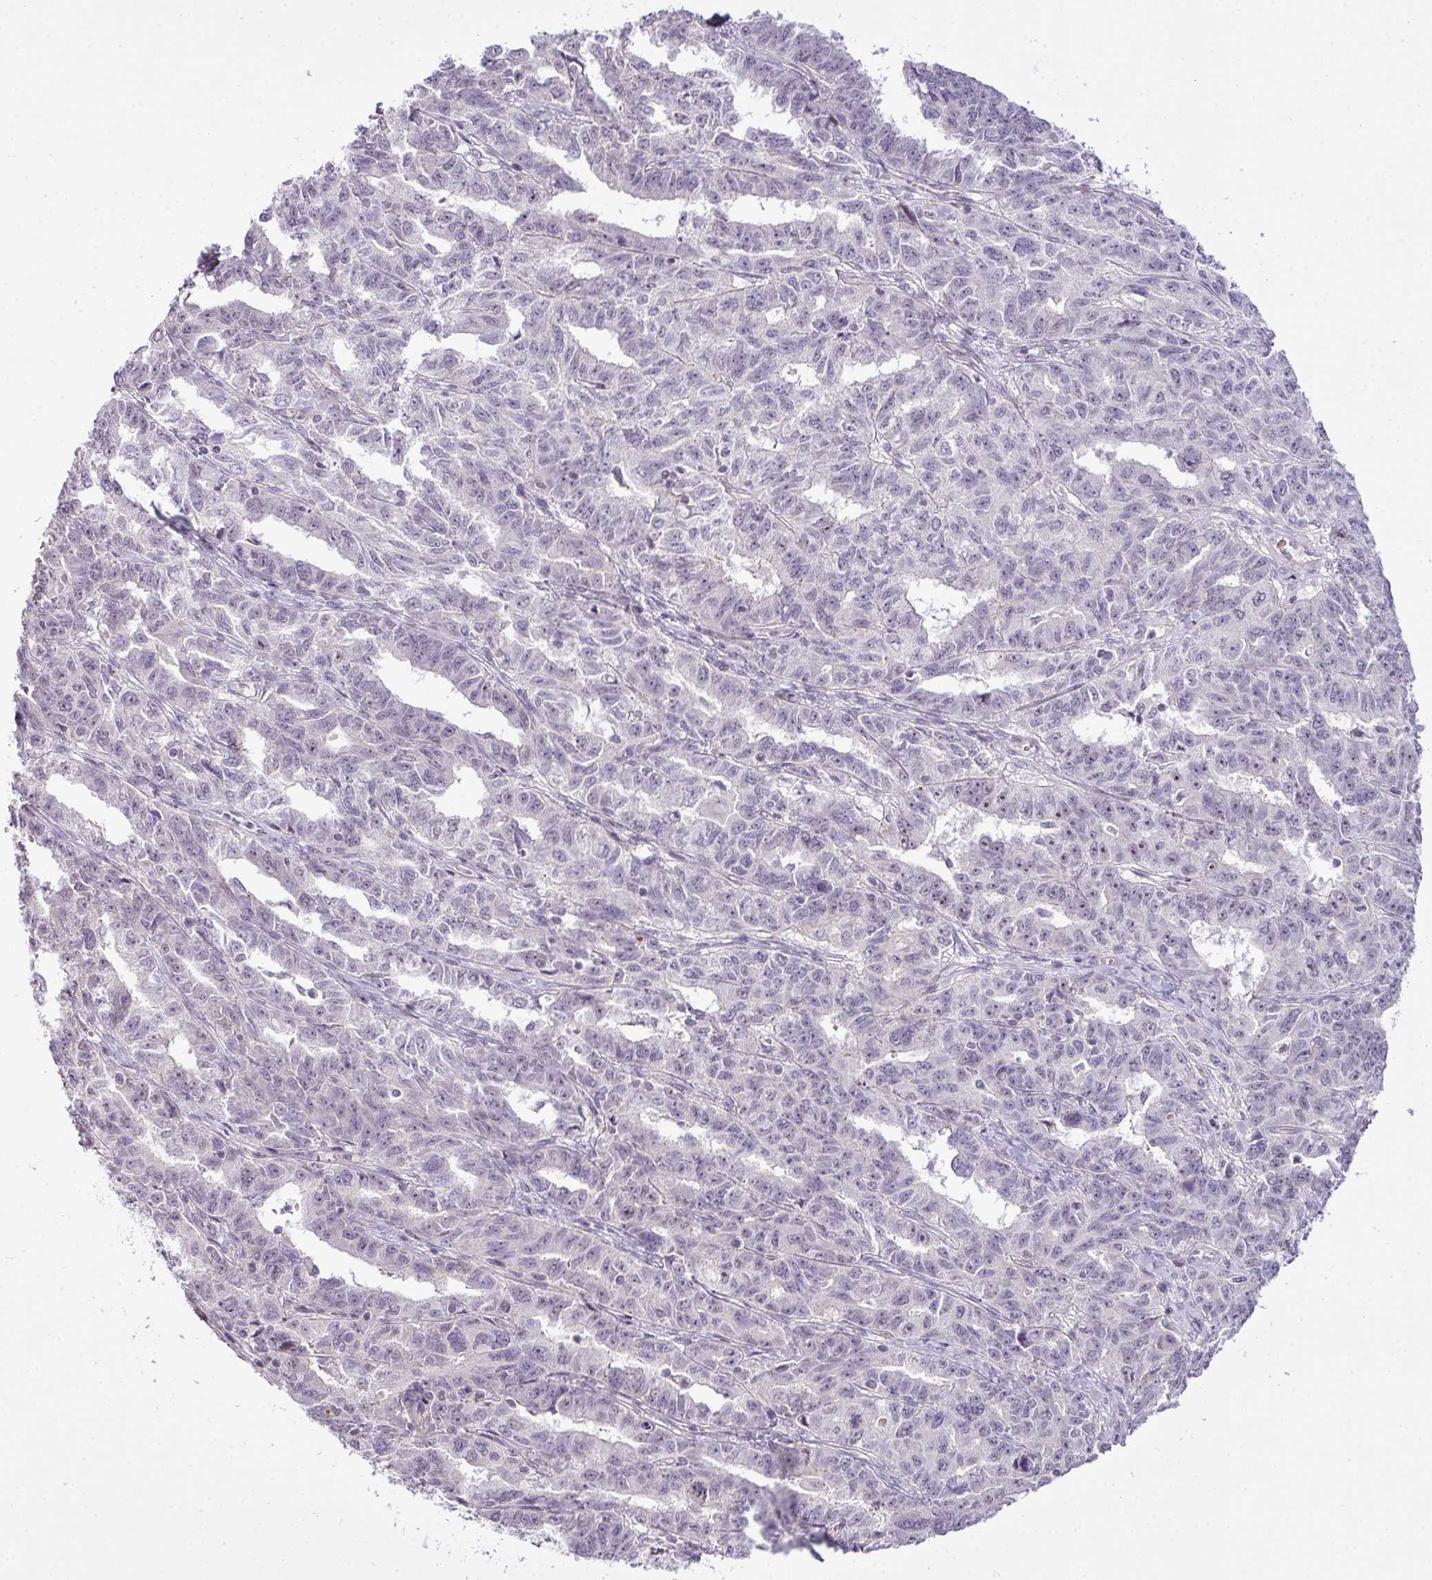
{"staining": {"intensity": "negative", "quantity": "none", "location": "none"}, "tissue": "ovarian cancer", "cell_type": "Tumor cells", "image_type": "cancer", "snomed": [{"axis": "morphology", "description": "Adenocarcinoma, NOS"}, {"axis": "morphology", "description": "Carcinoma, endometroid"}, {"axis": "topography", "description": "Ovary"}], "caption": "Tumor cells show no significant protein positivity in endometroid carcinoma (ovarian).", "gene": "ZNF688", "patient": {"sex": "female", "age": 72}}